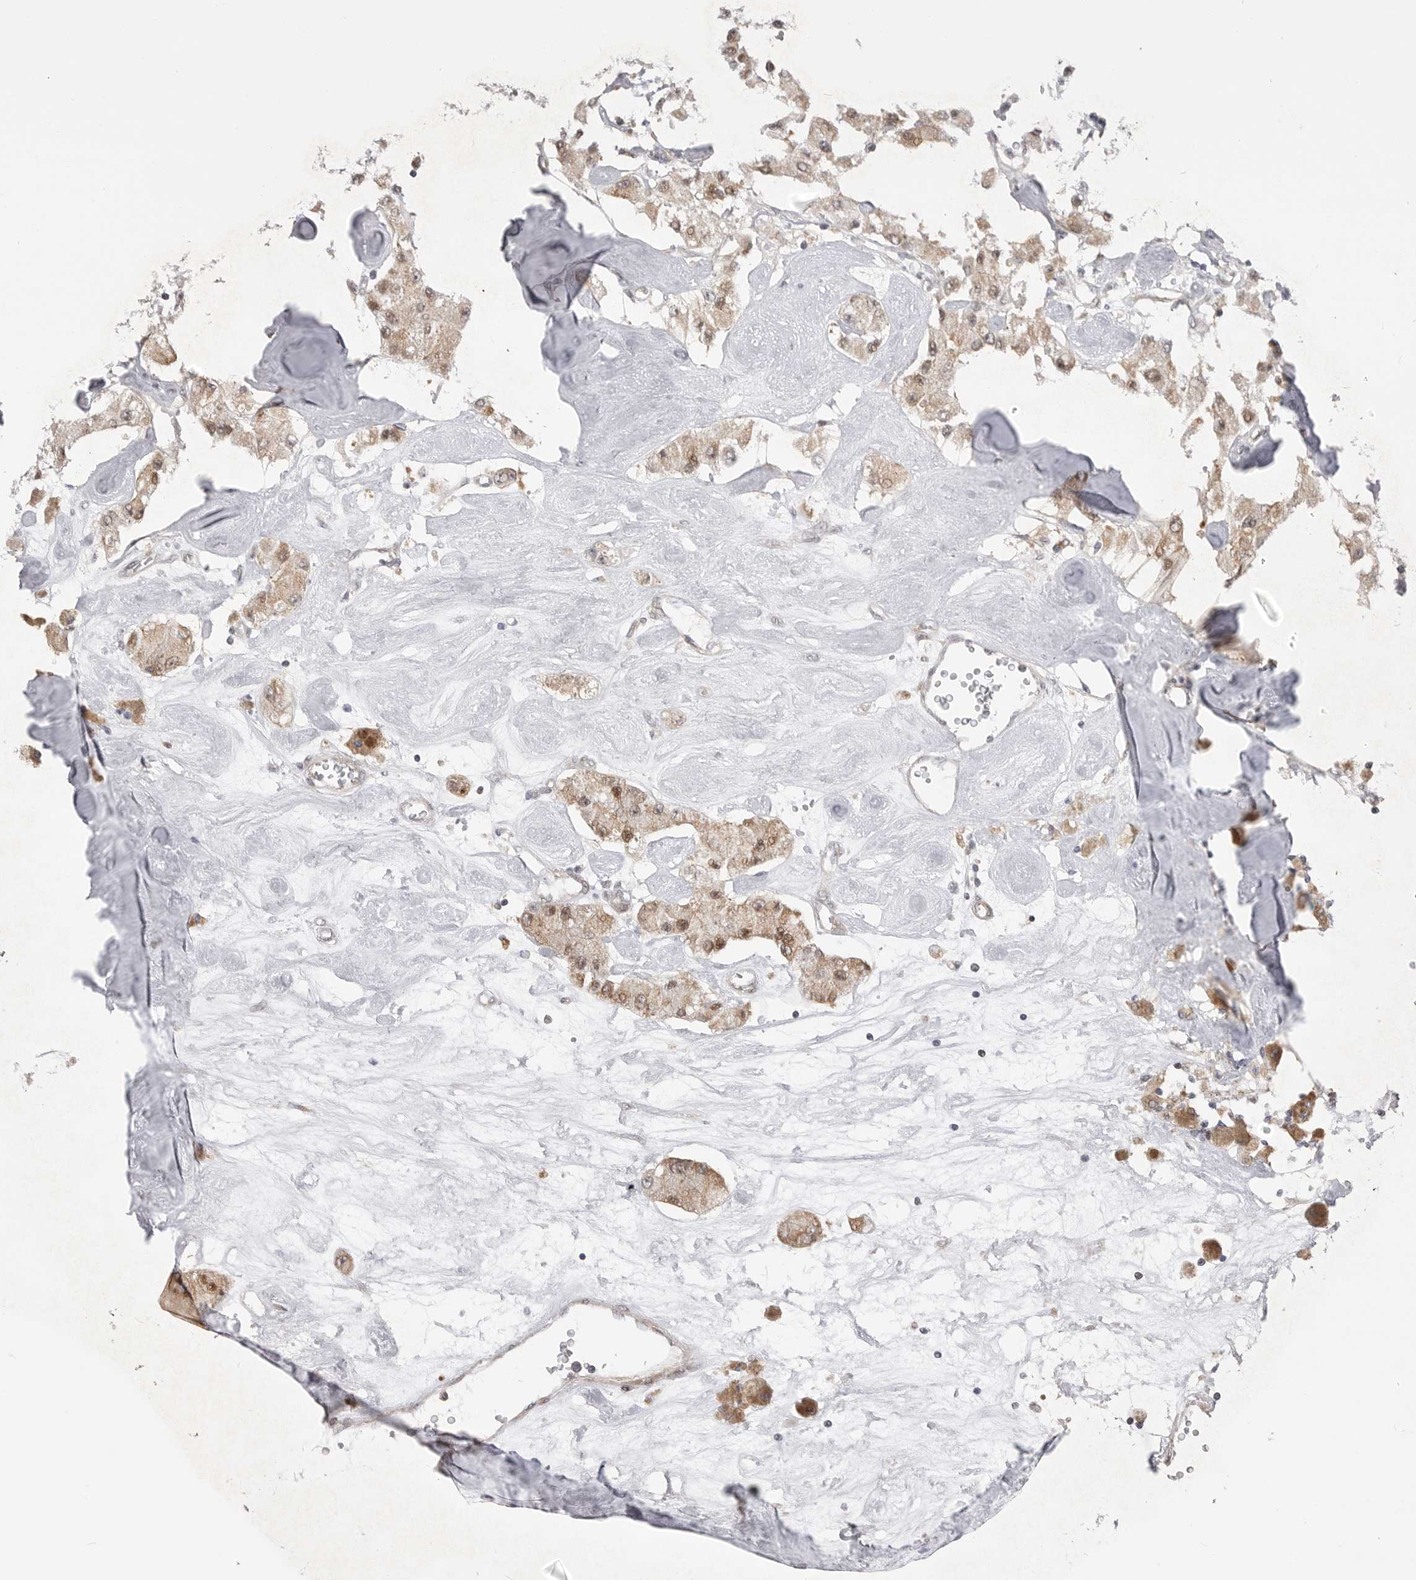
{"staining": {"intensity": "weak", "quantity": ">75%", "location": "cytoplasmic/membranous,nuclear"}, "tissue": "carcinoid", "cell_type": "Tumor cells", "image_type": "cancer", "snomed": [{"axis": "morphology", "description": "Carcinoid, malignant, NOS"}, {"axis": "topography", "description": "Pancreas"}], "caption": "Immunohistochemical staining of carcinoid shows weak cytoplasmic/membranous and nuclear protein staining in about >75% of tumor cells. The staining was performed using DAB (3,3'-diaminobenzidine) to visualize the protein expression in brown, while the nuclei were stained in blue with hematoxylin (Magnification: 20x).", "gene": "GGT6", "patient": {"sex": "male", "age": 41}}